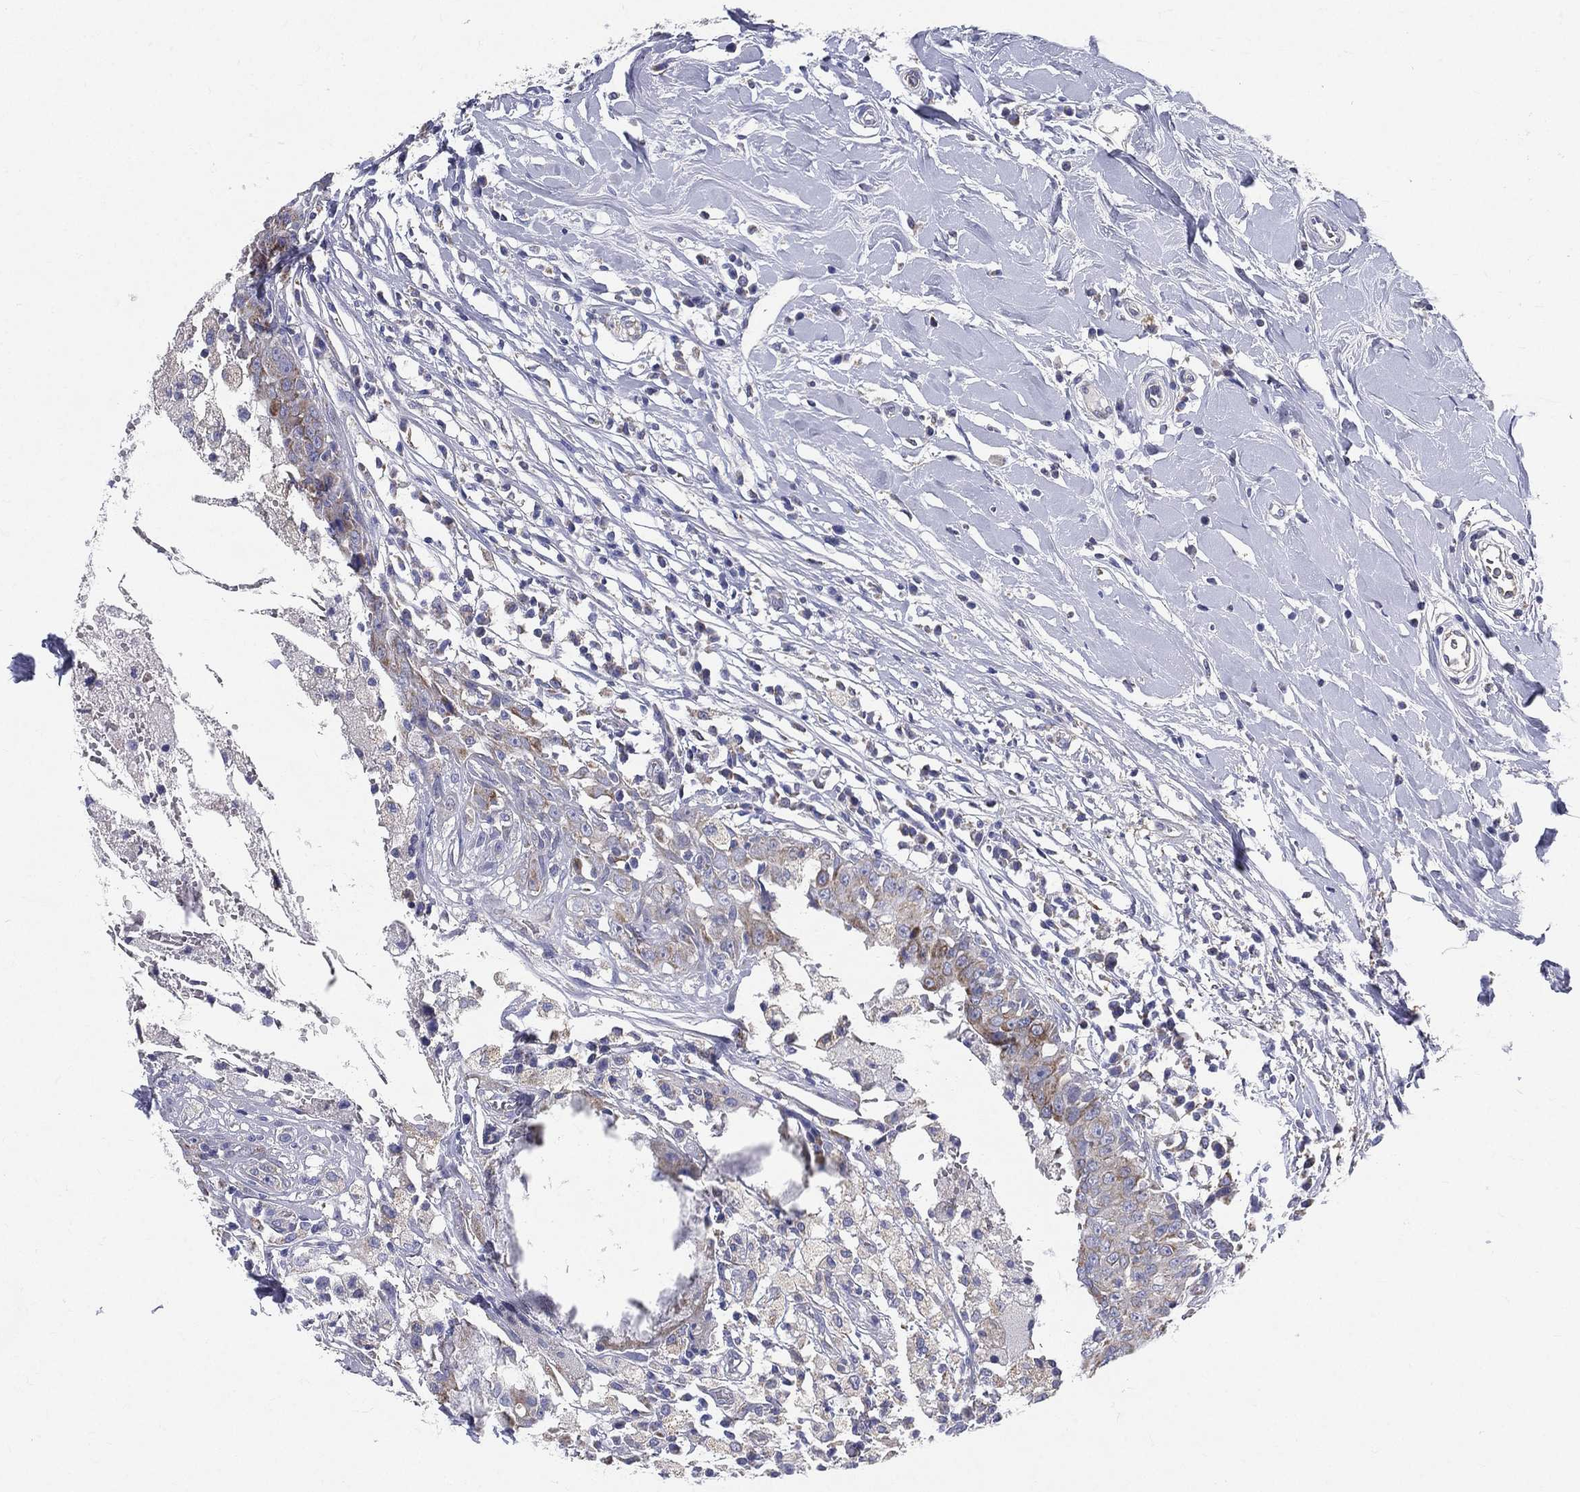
{"staining": {"intensity": "weak", "quantity": "<25%", "location": "cytoplasmic/membranous"}, "tissue": "breast cancer", "cell_type": "Tumor cells", "image_type": "cancer", "snomed": [{"axis": "morphology", "description": "Duct carcinoma"}, {"axis": "topography", "description": "Breast"}], "caption": "This is an immunohistochemistry histopathology image of invasive ductal carcinoma (breast). There is no expression in tumor cells.", "gene": "PWWP3A", "patient": {"sex": "female", "age": 27}}